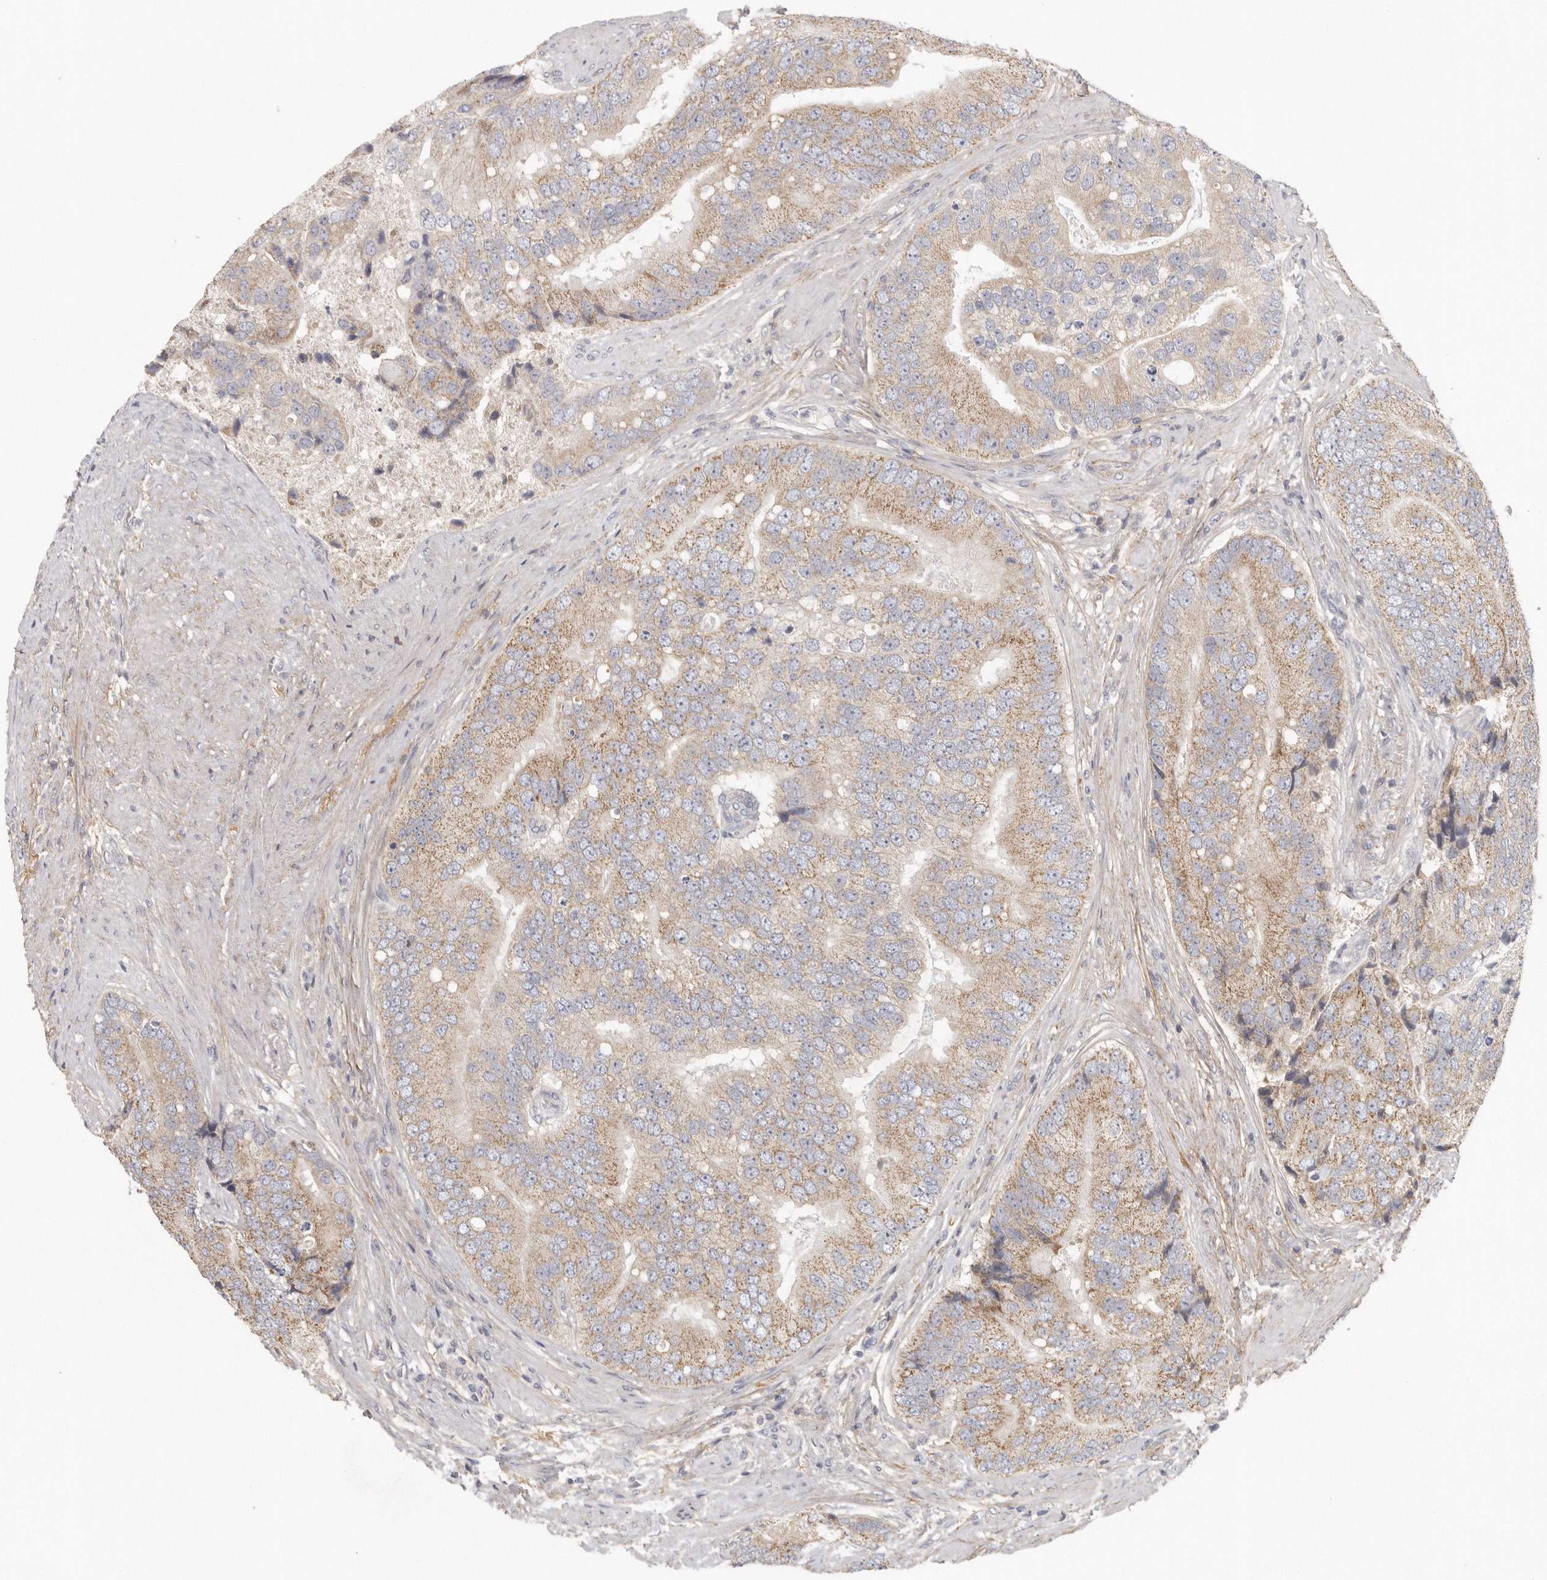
{"staining": {"intensity": "weak", "quantity": ">75%", "location": "cytoplasmic/membranous"}, "tissue": "prostate cancer", "cell_type": "Tumor cells", "image_type": "cancer", "snomed": [{"axis": "morphology", "description": "Adenocarcinoma, High grade"}, {"axis": "topography", "description": "Prostate"}], "caption": "High-magnification brightfield microscopy of prostate cancer (high-grade adenocarcinoma) stained with DAB (brown) and counterstained with hematoxylin (blue). tumor cells exhibit weak cytoplasmic/membranous positivity is identified in approximately>75% of cells.", "gene": "CFAP298", "patient": {"sex": "male", "age": 70}}